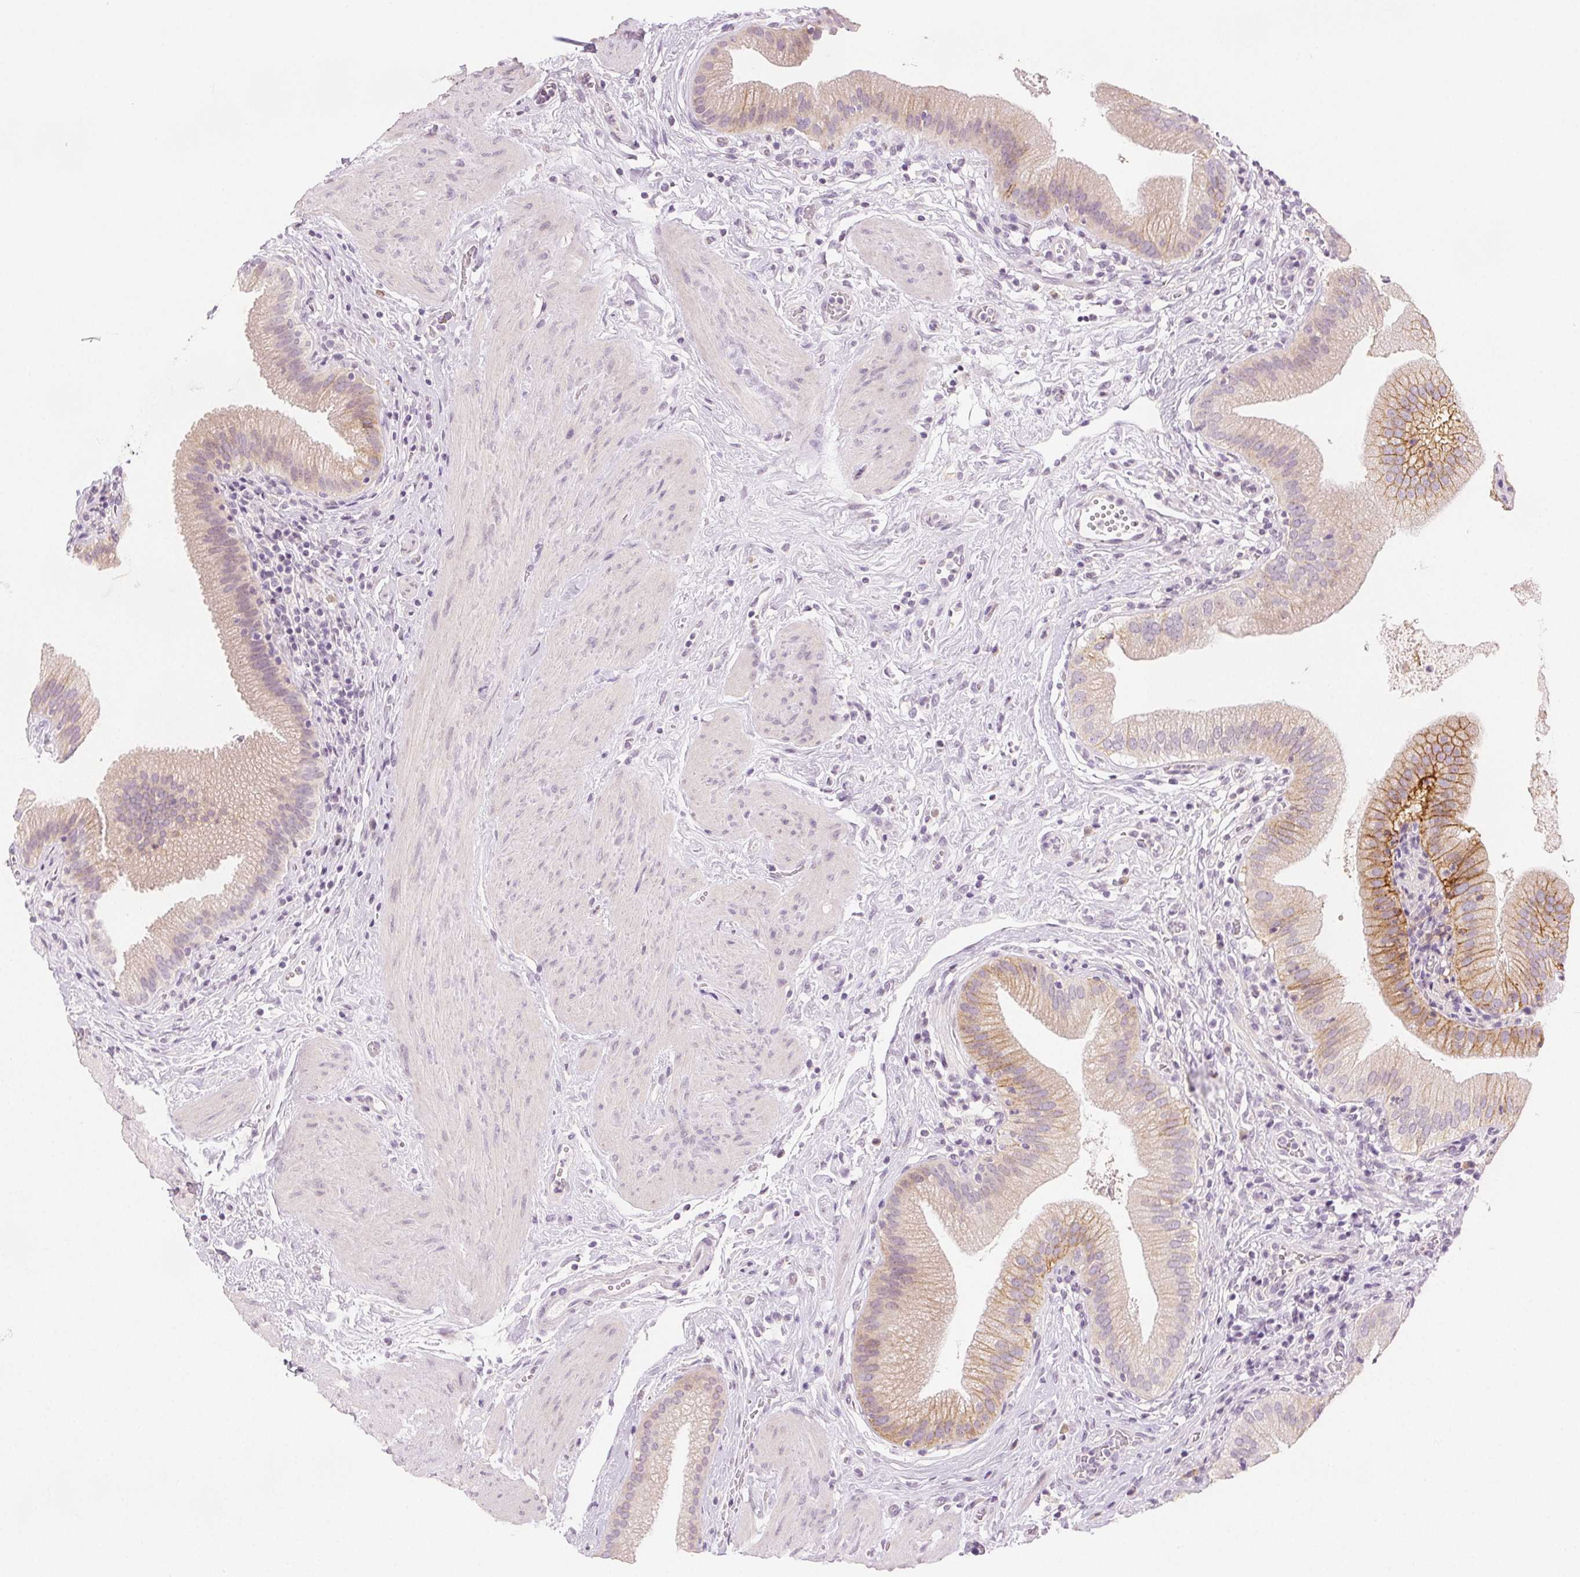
{"staining": {"intensity": "moderate", "quantity": "<25%", "location": "cytoplasmic/membranous"}, "tissue": "gallbladder", "cell_type": "Glandular cells", "image_type": "normal", "snomed": [{"axis": "morphology", "description": "Normal tissue, NOS"}, {"axis": "topography", "description": "Gallbladder"}], "caption": "Gallbladder stained for a protein (brown) reveals moderate cytoplasmic/membranous positive expression in about <25% of glandular cells.", "gene": "CA12", "patient": {"sex": "female", "age": 65}}